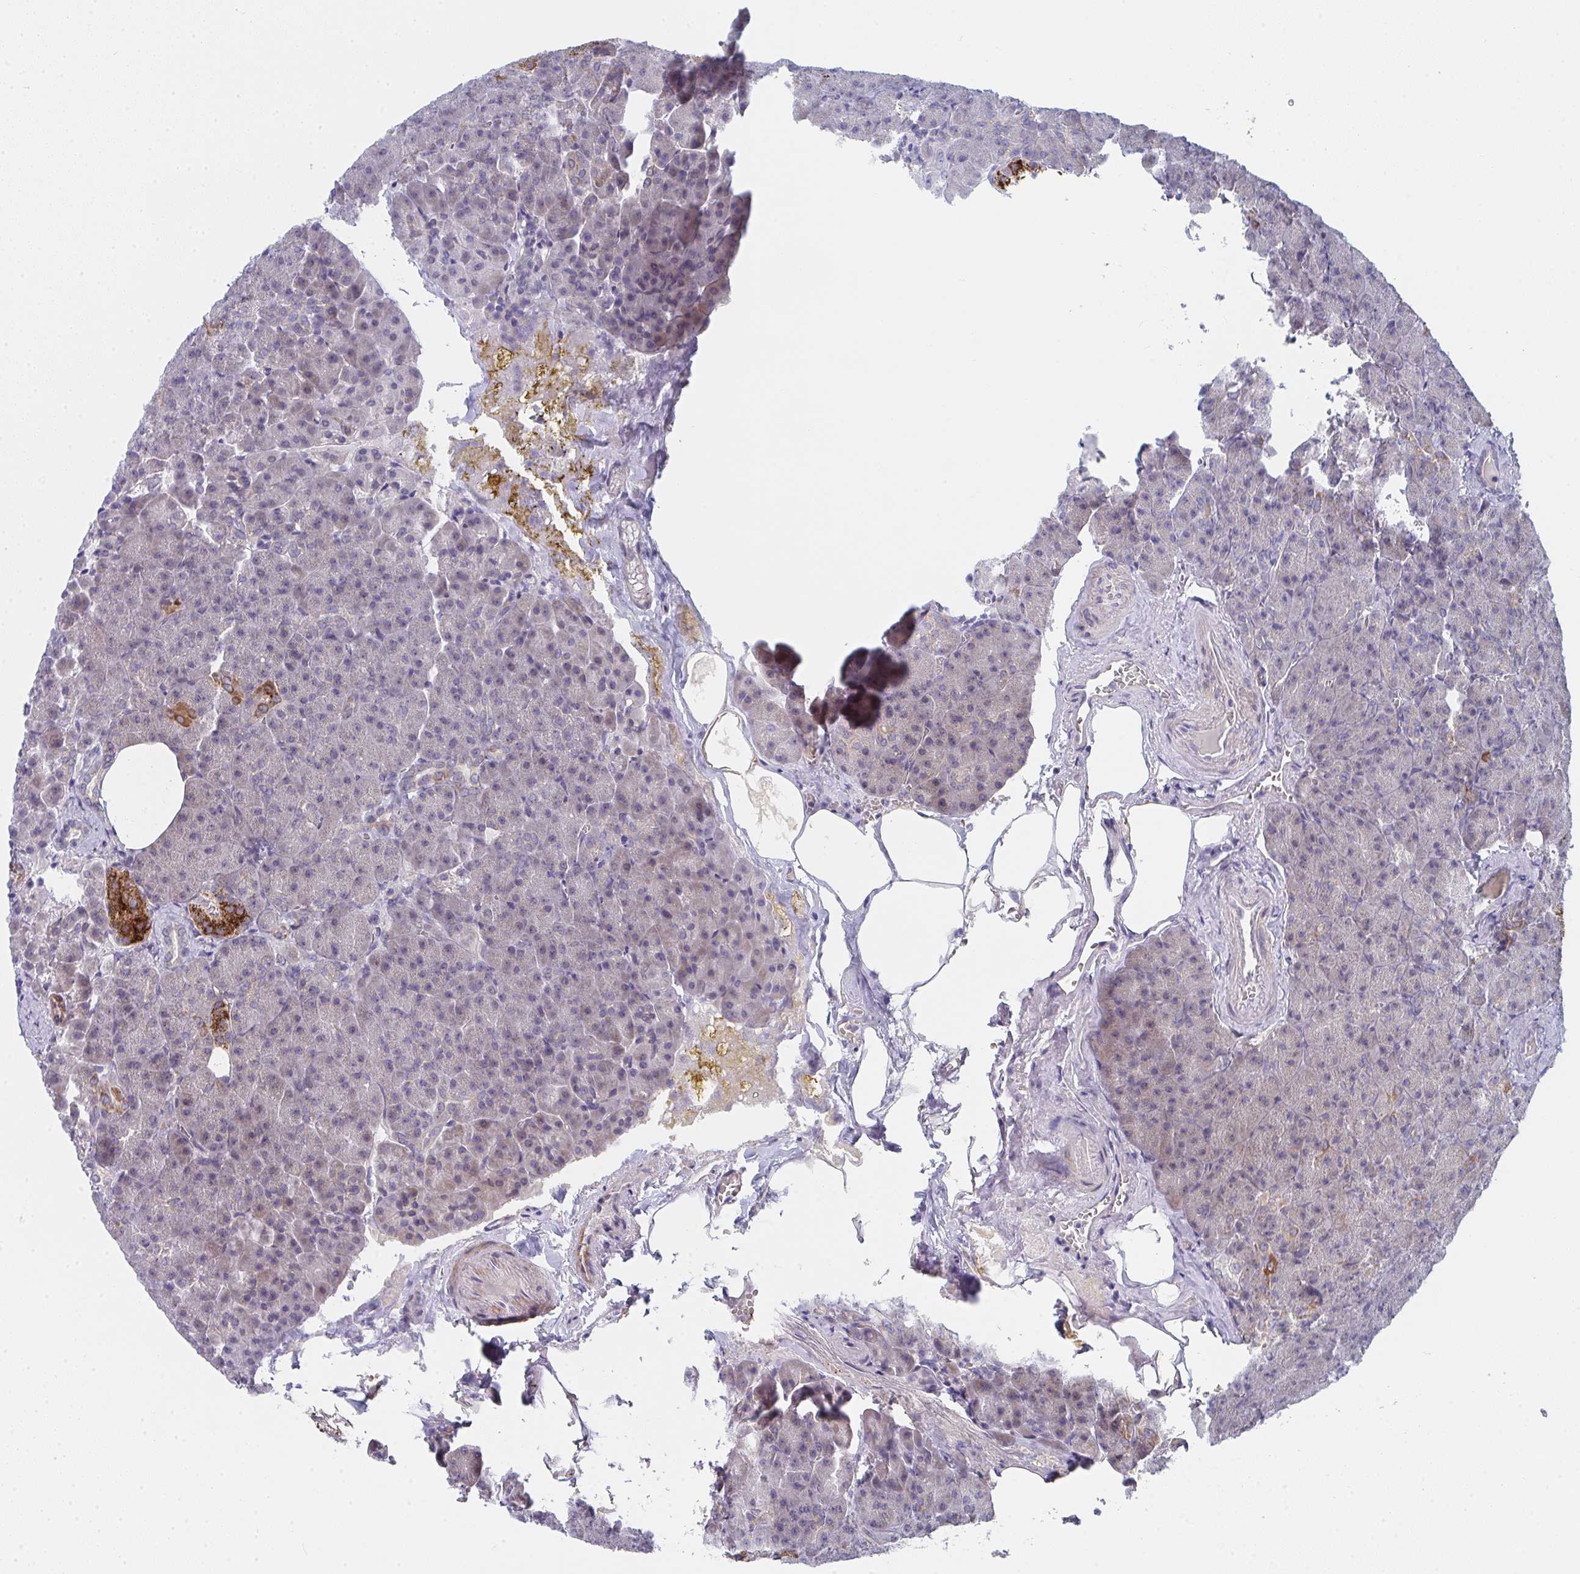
{"staining": {"intensity": "negative", "quantity": "none", "location": "none"}, "tissue": "pancreas", "cell_type": "Exocrine glandular cells", "image_type": "normal", "snomed": [{"axis": "morphology", "description": "Normal tissue, NOS"}, {"axis": "topography", "description": "Pancreas"}], "caption": "Immunohistochemistry micrograph of unremarkable pancreas: human pancreas stained with DAB (3,3'-diaminobenzidine) shows no significant protein expression in exocrine glandular cells.", "gene": "VWDE", "patient": {"sex": "female", "age": 74}}